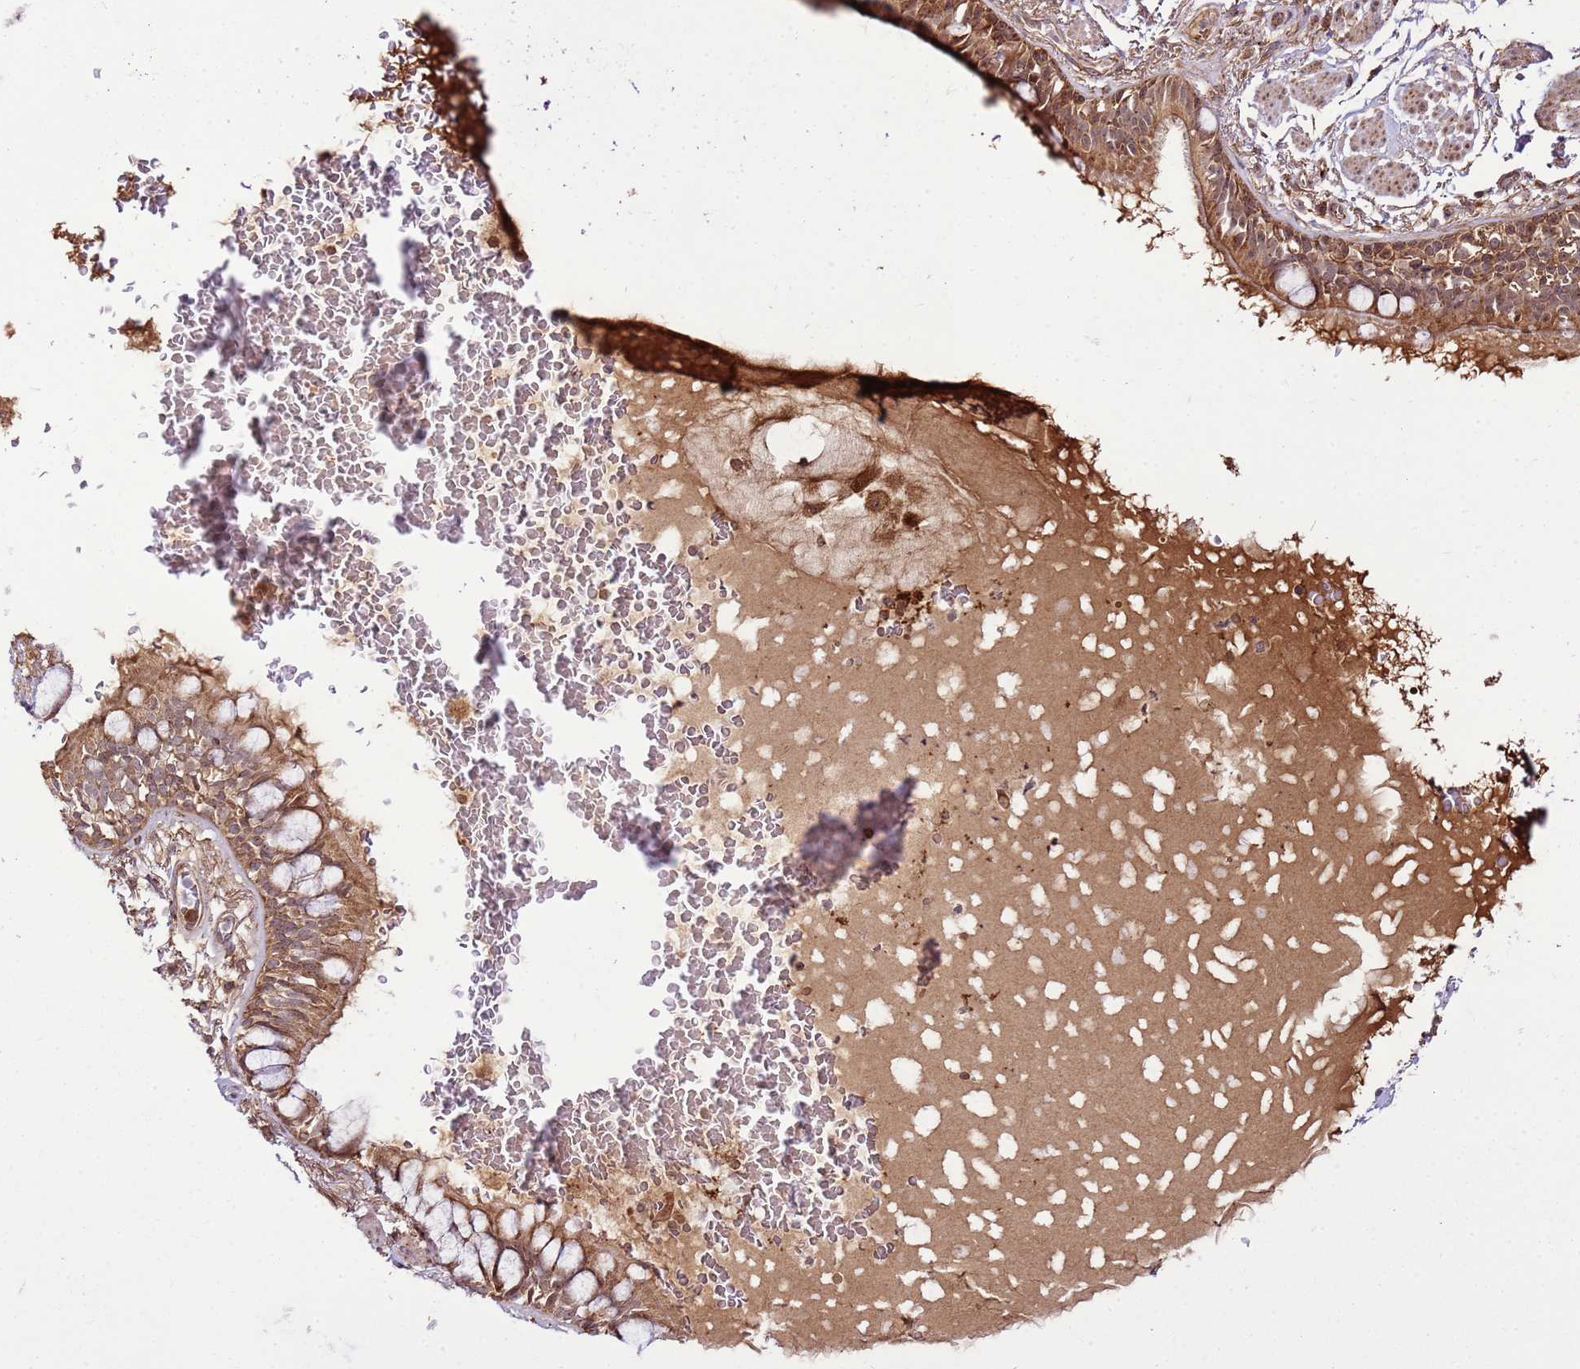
{"staining": {"intensity": "moderate", "quantity": ">75%", "location": "cytoplasmic/membranous,nuclear"}, "tissue": "bronchus", "cell_type": "Respiratory epithelial cells", "image_type": "normal", "snomed": [{"axis": "morphology", "description": "Normal tissue, NOS"}, {"axis": "topography", "description": "Bronchus"}], "caption": "Immunohistochemistry (DAB) staining of benign bronchus reveals moderate cytoplasmic/membranous,nuclear protein expression in about >75% of respiratory epithelial cells. The protein of interest is stained brown, and the nuclei are stained in blue (DAB IHC with brightfield microscopy, high magnification).", "gene": "RASA3", "patient": {"sex": "male", "age": 70}}